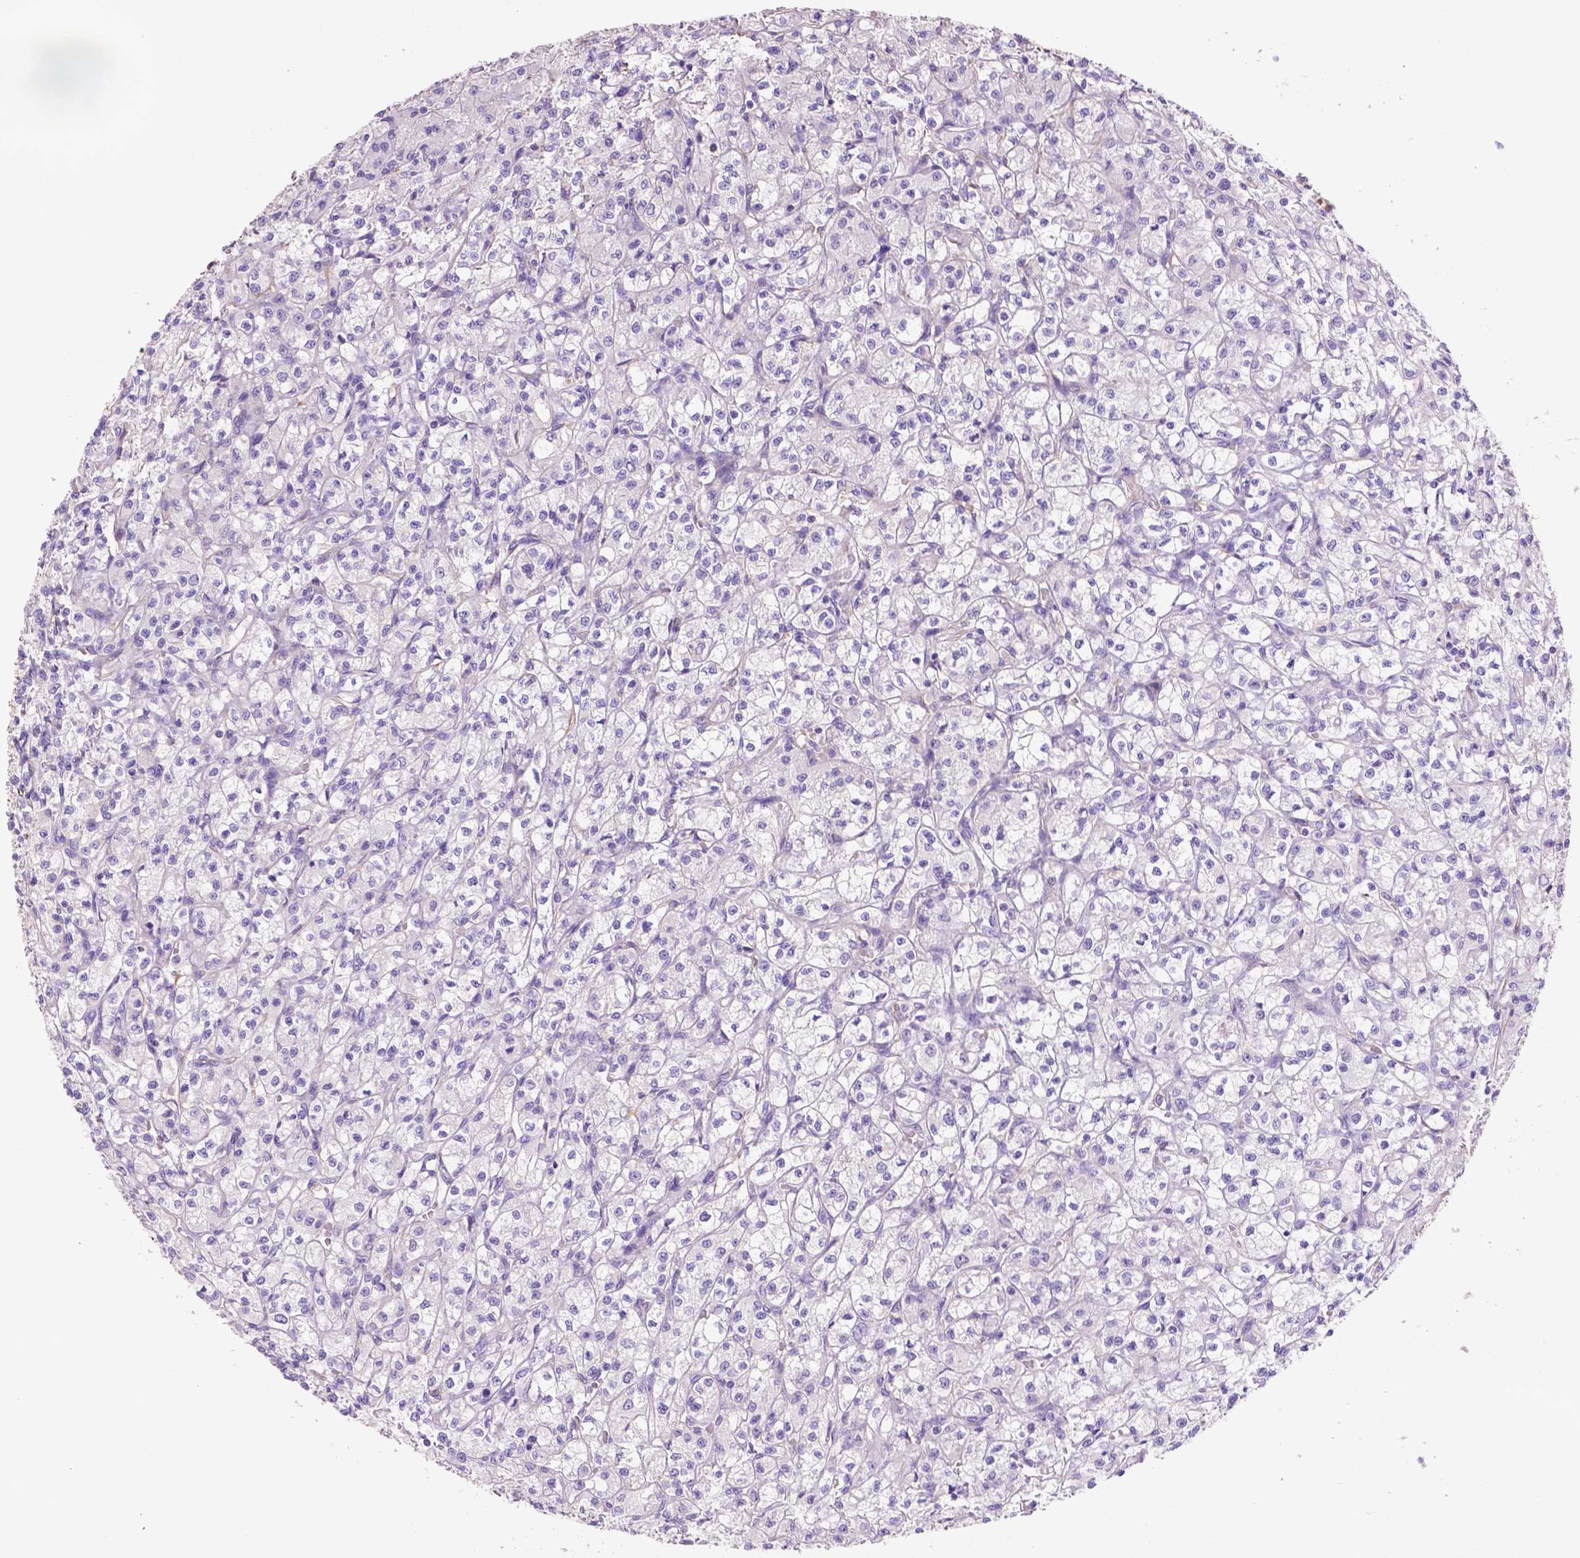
{"staining": {"intensity": "negative", "quantity": "none", "location": "none"}, "tissue": "renal cancer", "cell_type": "Tumor cells", "image_type": "cancer", "snomed": [{"axis": "morphology", "description": "Adenocarcinoma, NOS"}, {"axis": "topography", "description": "Kidney"}], "caption": "IHC histopathology image of renal cancer (adenocarcinoma) stained for a protein (brown), which displays no expression in tumor cells.", "gene": "ZZZ3", "patient": {"sex": "female", "age": 70}}